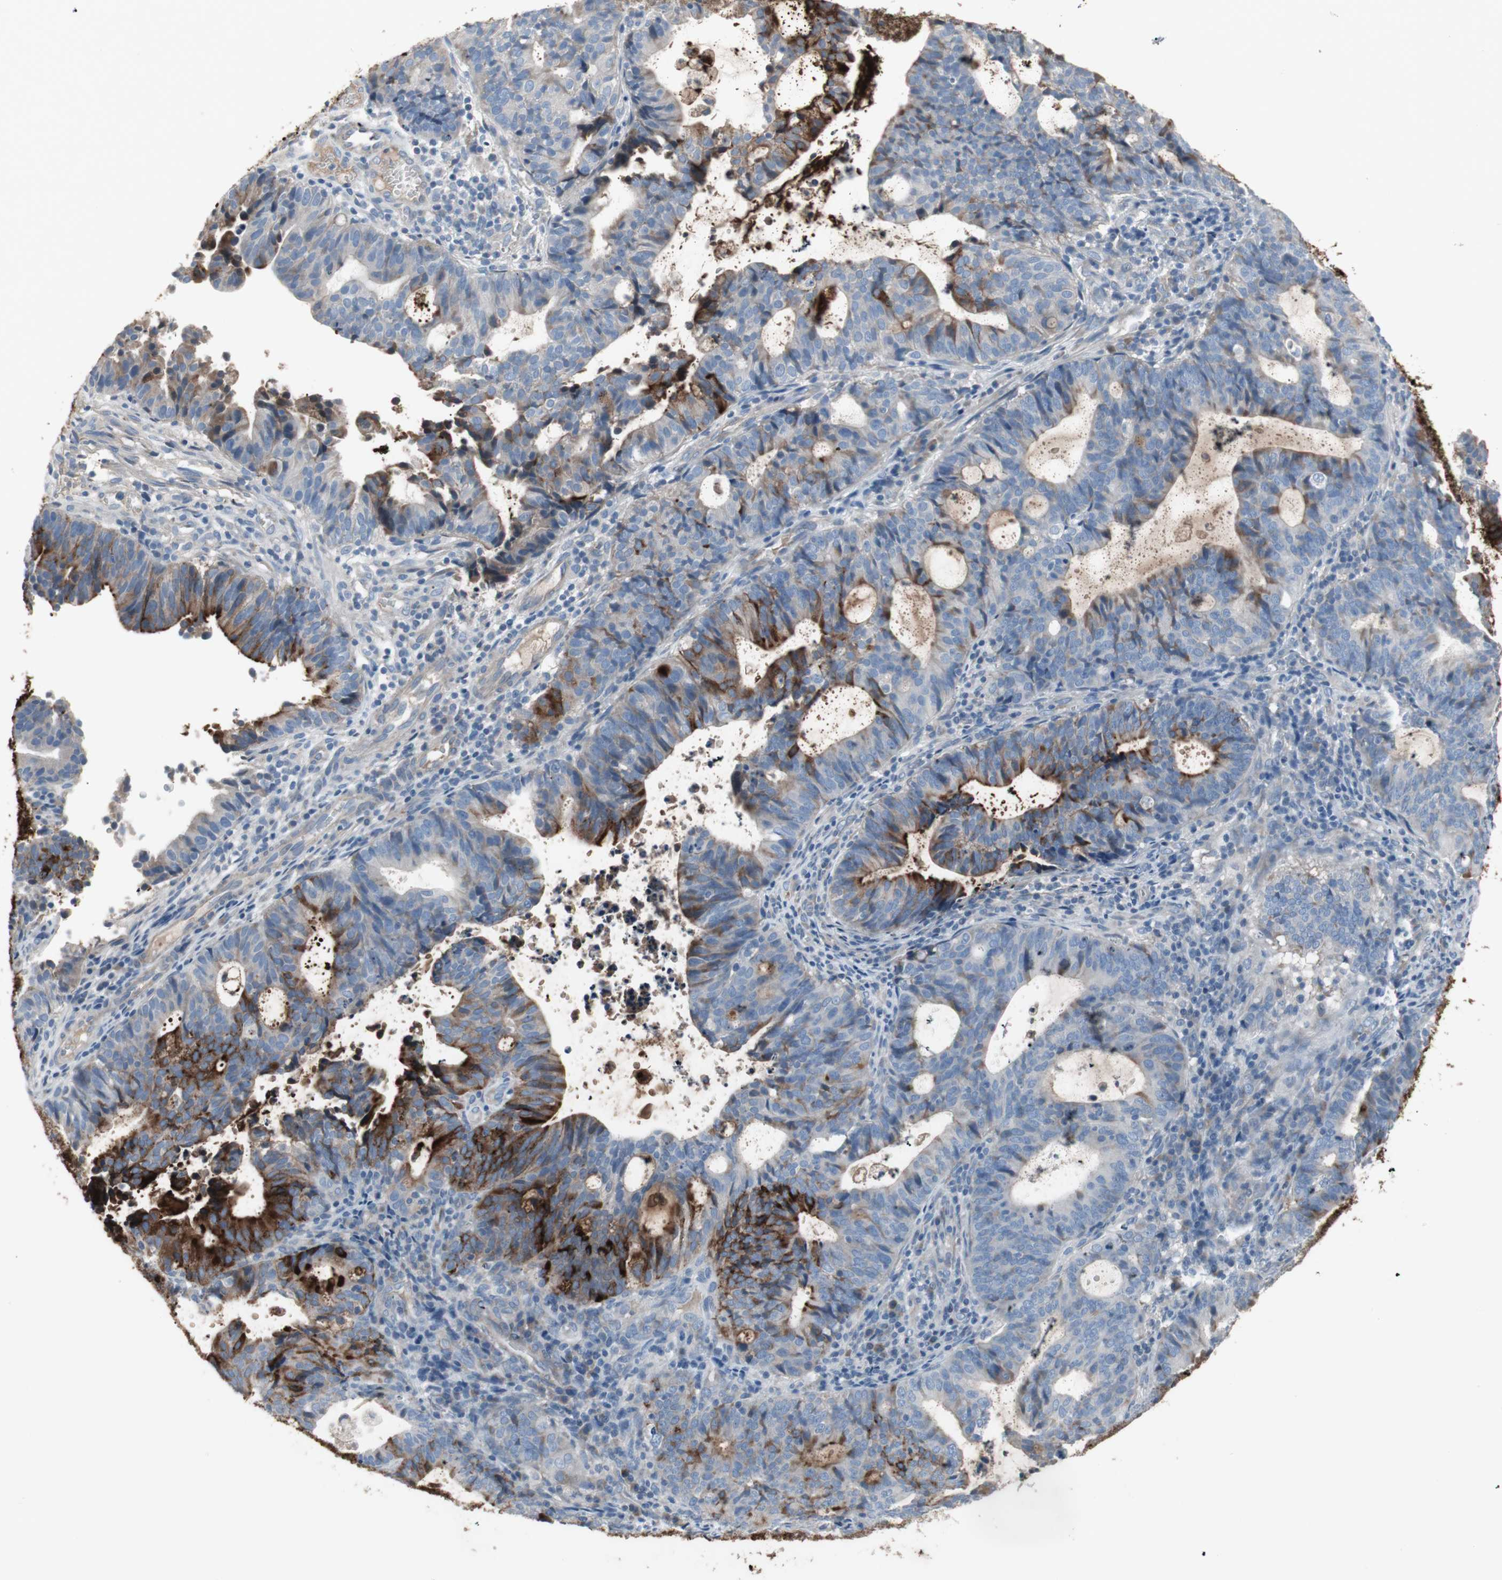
{"staining": {"intensity": "strong", "quantity": "25%-75%", "location": "cytoplasmic/membranous"}, "tissue": "endometrial cancer", "cell_type": "Tumor cells", "image_type": "cancer", "snomed": [{"axis": "morphology", "description": "Adenocarcinoma, NOS"}, {"axis": "topography", "description": "Uterus"}], "caption": "Protein expression analysis of endometrial cancer shows strong cytoplasmic/membranous positivity in approximately 25%-75% of tumor cells. The staining is performed using DAB brown chromogen to label protein expression. The nuclei are counter-stained blue using hematoxylin.", "gene": "PIGR", "patient": {"sex": "female", "age": 83}}